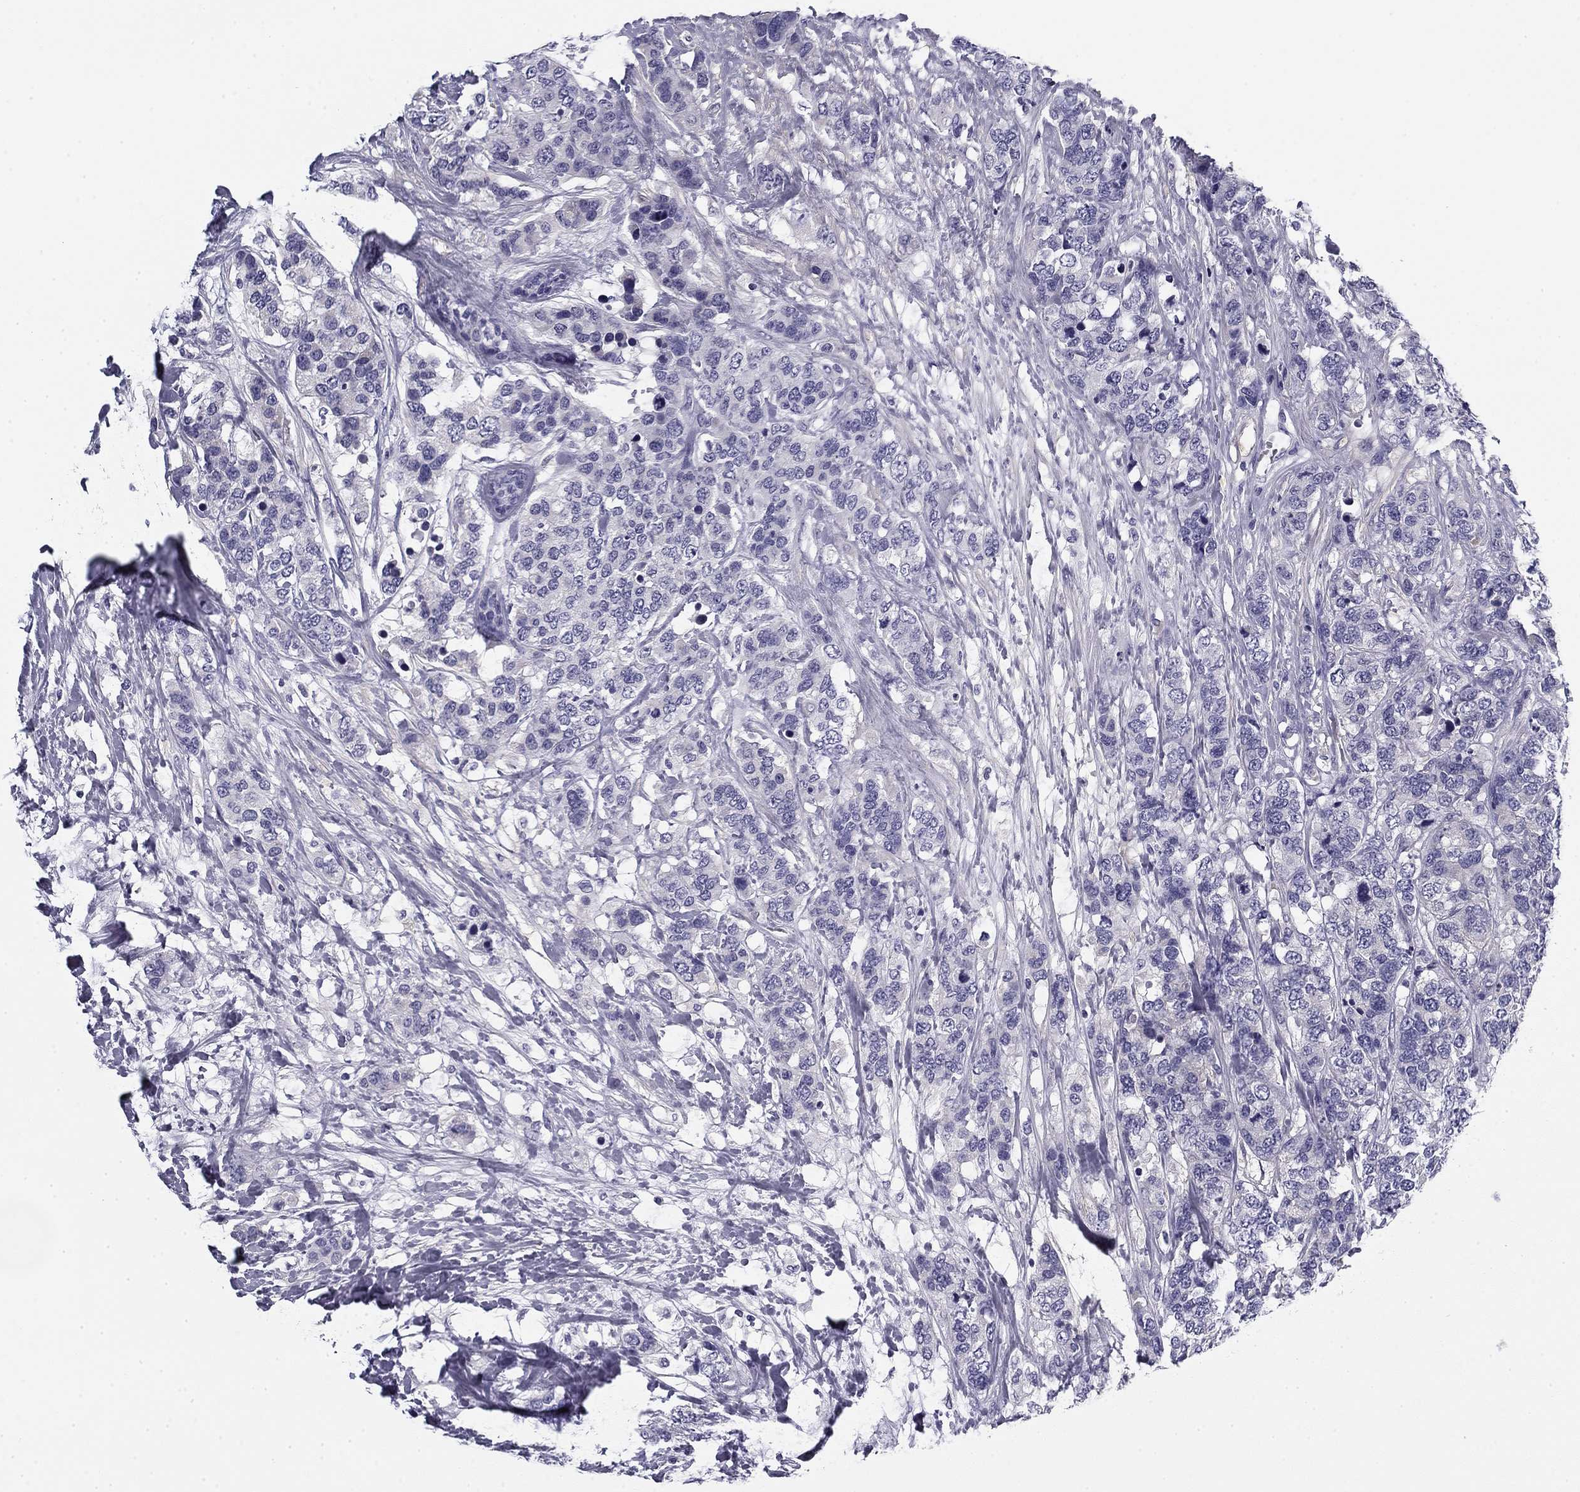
{"staining": {"intensity": "negative", "quantity": "none", "location": "none"}, "tissue": "breast cancer", "cell_type": "Tumor cells", "image_type": "cancer", "snomed": [{"axis": "morphology", "description": "Lobular carcinoma"}, {"axis": "topography", "description": "Breast"}], "caption": "Tumor cells are negative for brown protein staining in breast cancer.", "gene": "FLNC", "patient": {"sex": "female", "age": 59}}